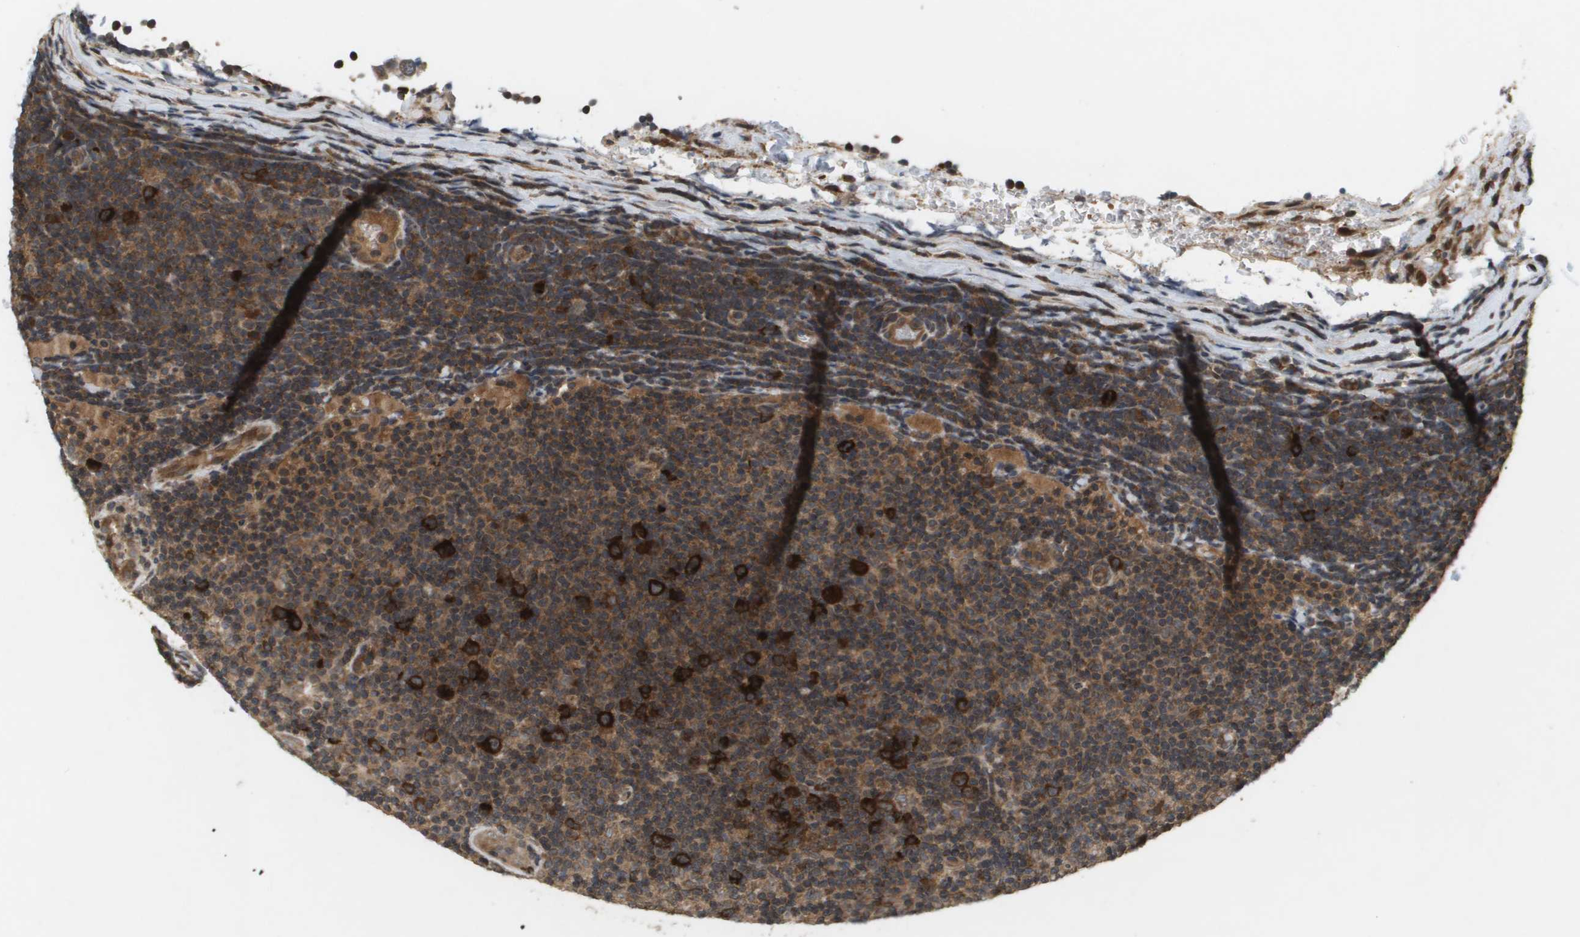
{"staining": {"intensity": "strong", "quantity": "25%-75%", "location": "cytoplasmic/membranous"}, "tissue": "lymphoma", "cell_type": "Tumor cells", "image_type": "cancer", "snomed": [{"axis": "morphology", "description": "Malignant lymphoma, non-Hodgkin's type, Low grade"}, {"axis": "topography", "description": "Lymph node"}], "caption": "An image of human lymphoma stained for a protein reveals strong cytoplasmic/membranous brown staining in tumor cells. Immunohistochemistry (ihc) stains the protein of interest in brown and the nuclei are stained blue.", "gene": "KIF11", "patient": {"sex": "male", "age": 83}}